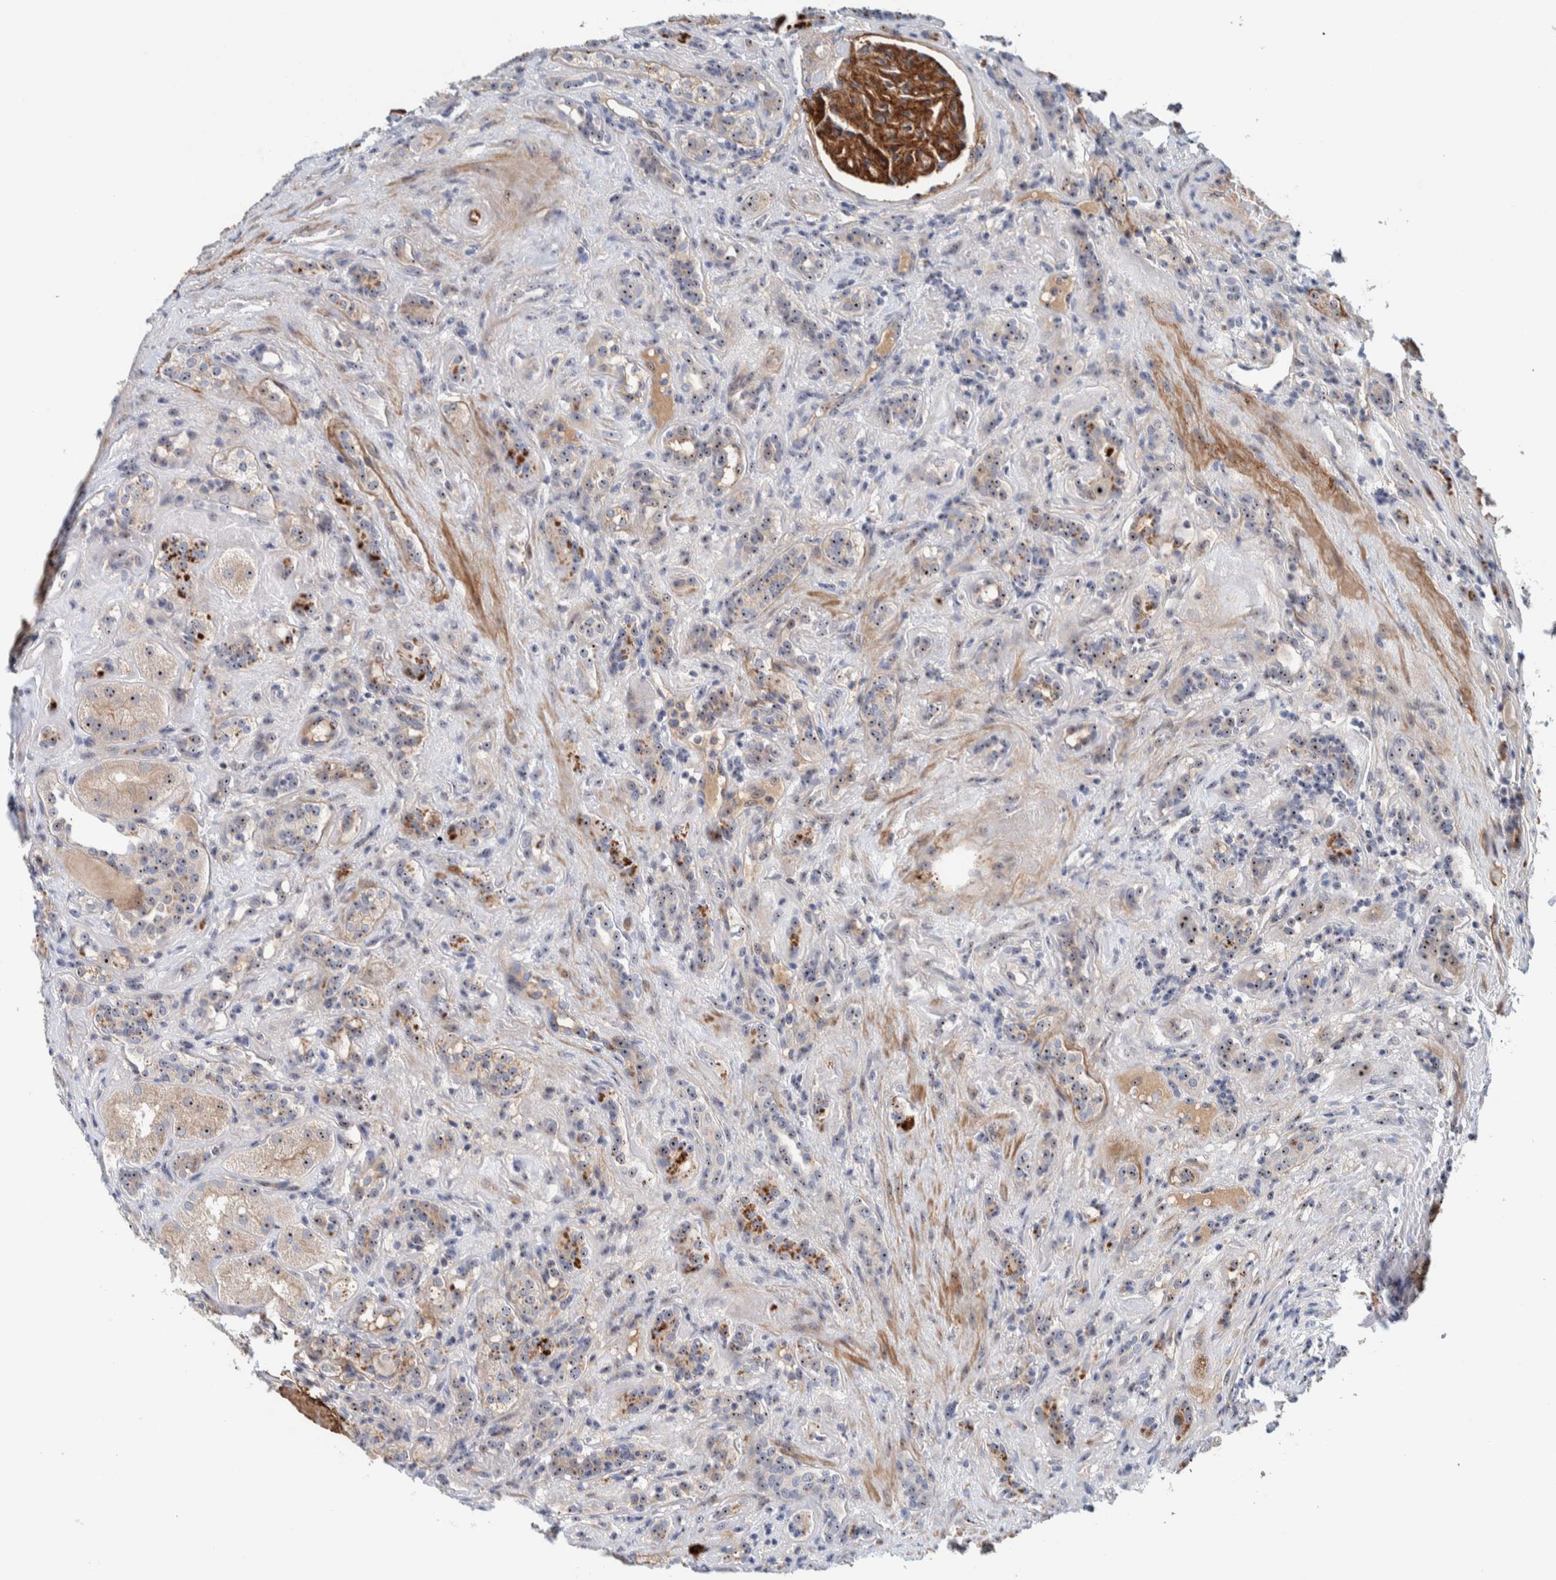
{"staining": {"intensity": "moderate", "quantity": ">75%", "location": "nuclear"}, "tissue": "renal cancer", "cell_type": "Tumor cells", "image_type": "cancer", "snomed": [{"axis": "morphology", "description": "Normal tissue, NOS"}, {"axis": "morphology", "description": "Adenocarcinoma, NOS"}, {"axis": "topography", "description": "Kidney"}], "caption": "Protein staining displays moderate nuclear expression in approximately >75% of tumor cells in renal cancer. Immunohistochemistry (ihc) stains the protein of interest in brown and the nuclei are stained blue.", "gene": "NOL11", "patient": {"sex": "female", "age": 72}}